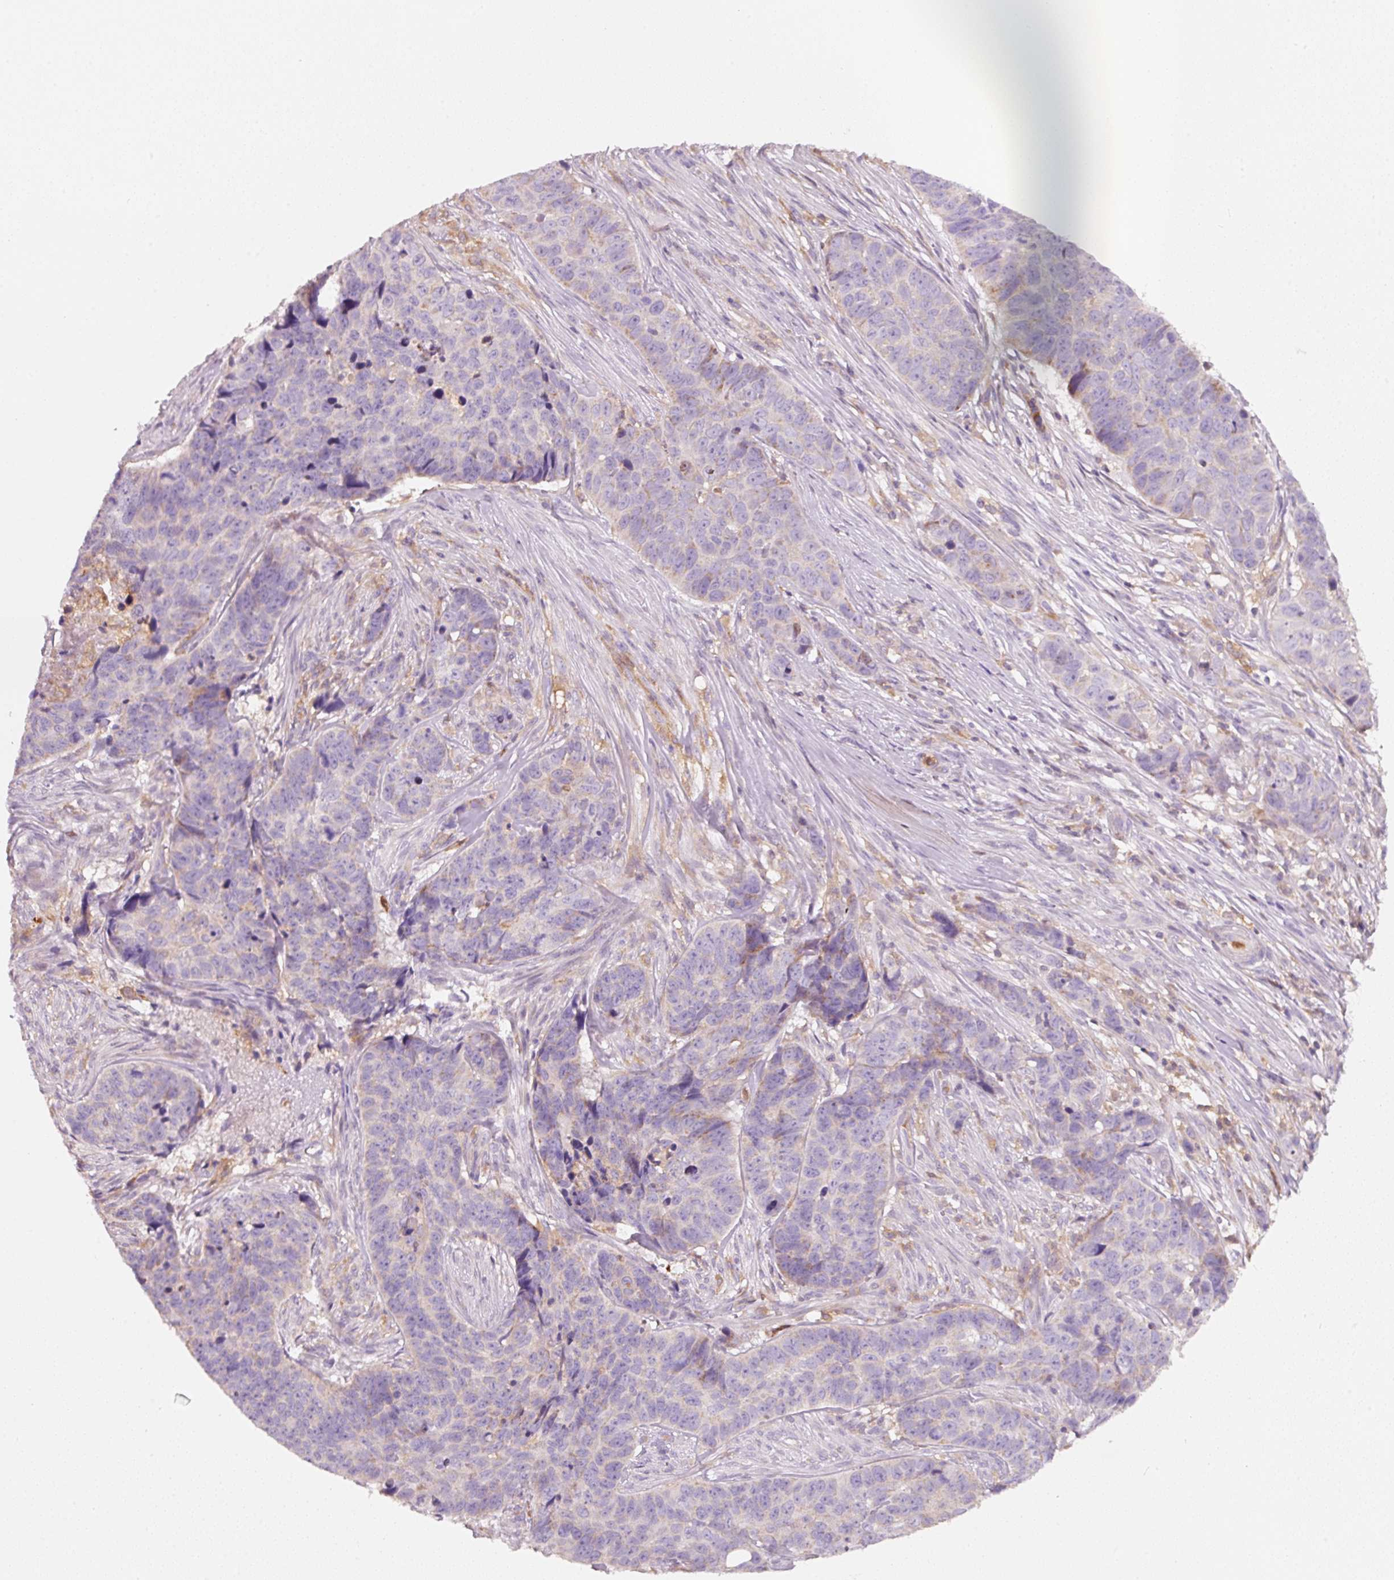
{"staining": {"intensity": "negative", "quantity": "none", "location": "none"}, "tissue": "skin cancer", "cell_type": "Tumor cells", "image_type": "cancer", "snomed": [{"axis": "morphology", "description": "Basal cell carcinoma"}, {"axis": "topography", "description": "Skin"}], "caption": "There is no significant staining in tumor cells of skin cancer (basal cell carcinoma). The staining is performed using DAB brown chromogen with nuclei counter-stained in using hematoxylin.", "gene": "IQGAP2", "patient": {"sex": "female", "age": 82}}